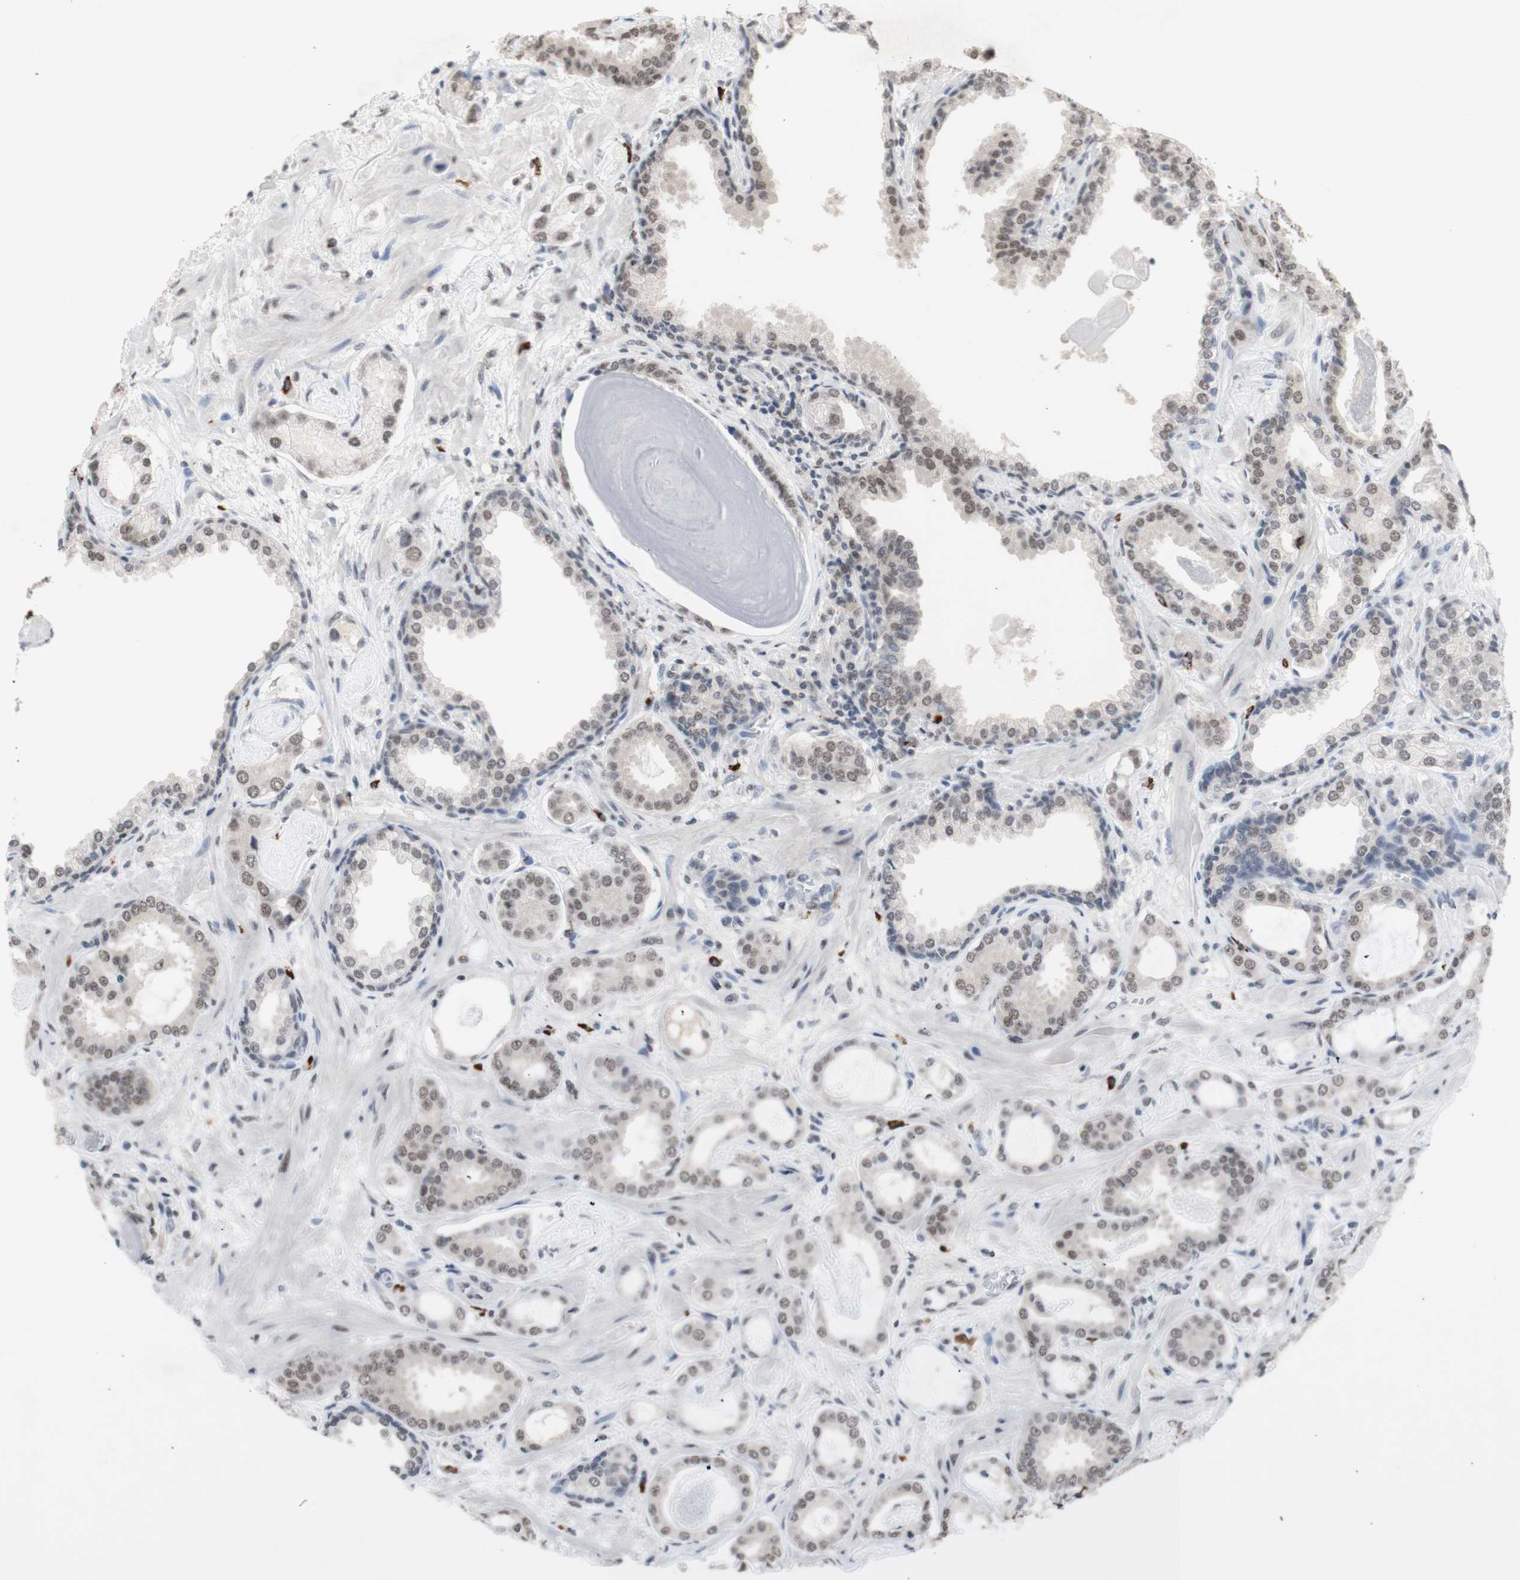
{"staining": {"intensity": "weak", "quantity": ">75%", "location": "nuclear"}, "tissue": "prostate cancer", "cell_type": "Tumor cells", "image_type": "cancer", "snomed": [{"axis": "morphology", "description": "Adenocarcinoma, Low grade"}, {"axis": "topography", "description": "Prostate"}], "caption": "Weak nuclear staining is appreciated in approximately >75% of tumor cells in adenocarcinoma (low-grade) (prostate). (DAB IHC, brown staining for protein, blue staining for nuclei).", "gene": "SFPQ", "patient": {"sex": "male", "age": 53}}